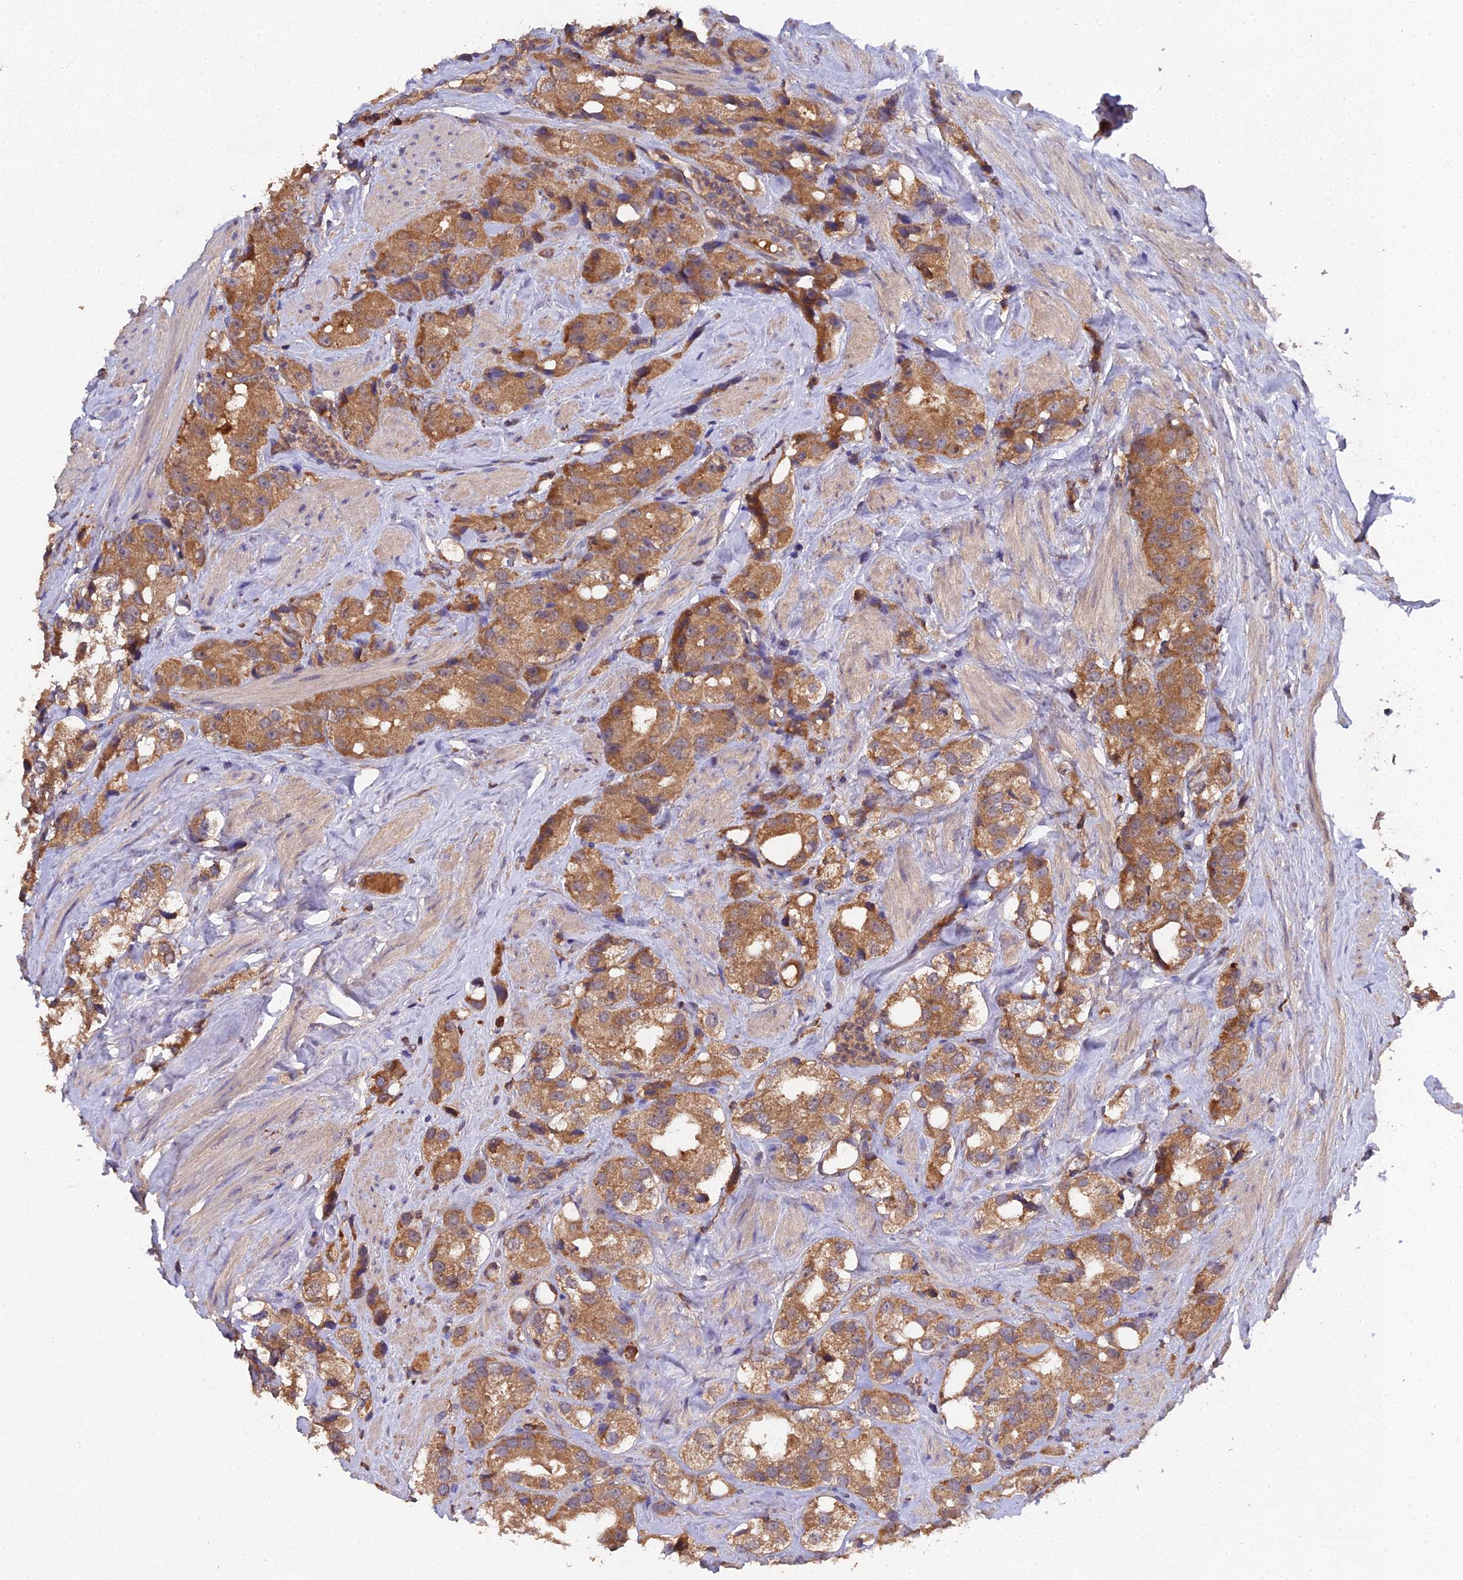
{"staining": {"intensity": "moderate", "quantity": ">75%", "location": "cytoplasmic/membranous"}, "tissue": "prostate cancer", "cell_type": "Tumor cells", "image_type": "cancer", "snomed": [{"axis": "morphology", "description": "Adenocarcinoma, NOS"}, {"axis": "topography", "description": "Prostate"}], "caption": "Prostate adenocarcinoma tissue displays moderate cytoplasmic/membranous expression in about >75% of tumor cells, visualized by immunohistochemistry.", "gene": "TMEM258", "patient": {"sex": "male", "age": 79}}